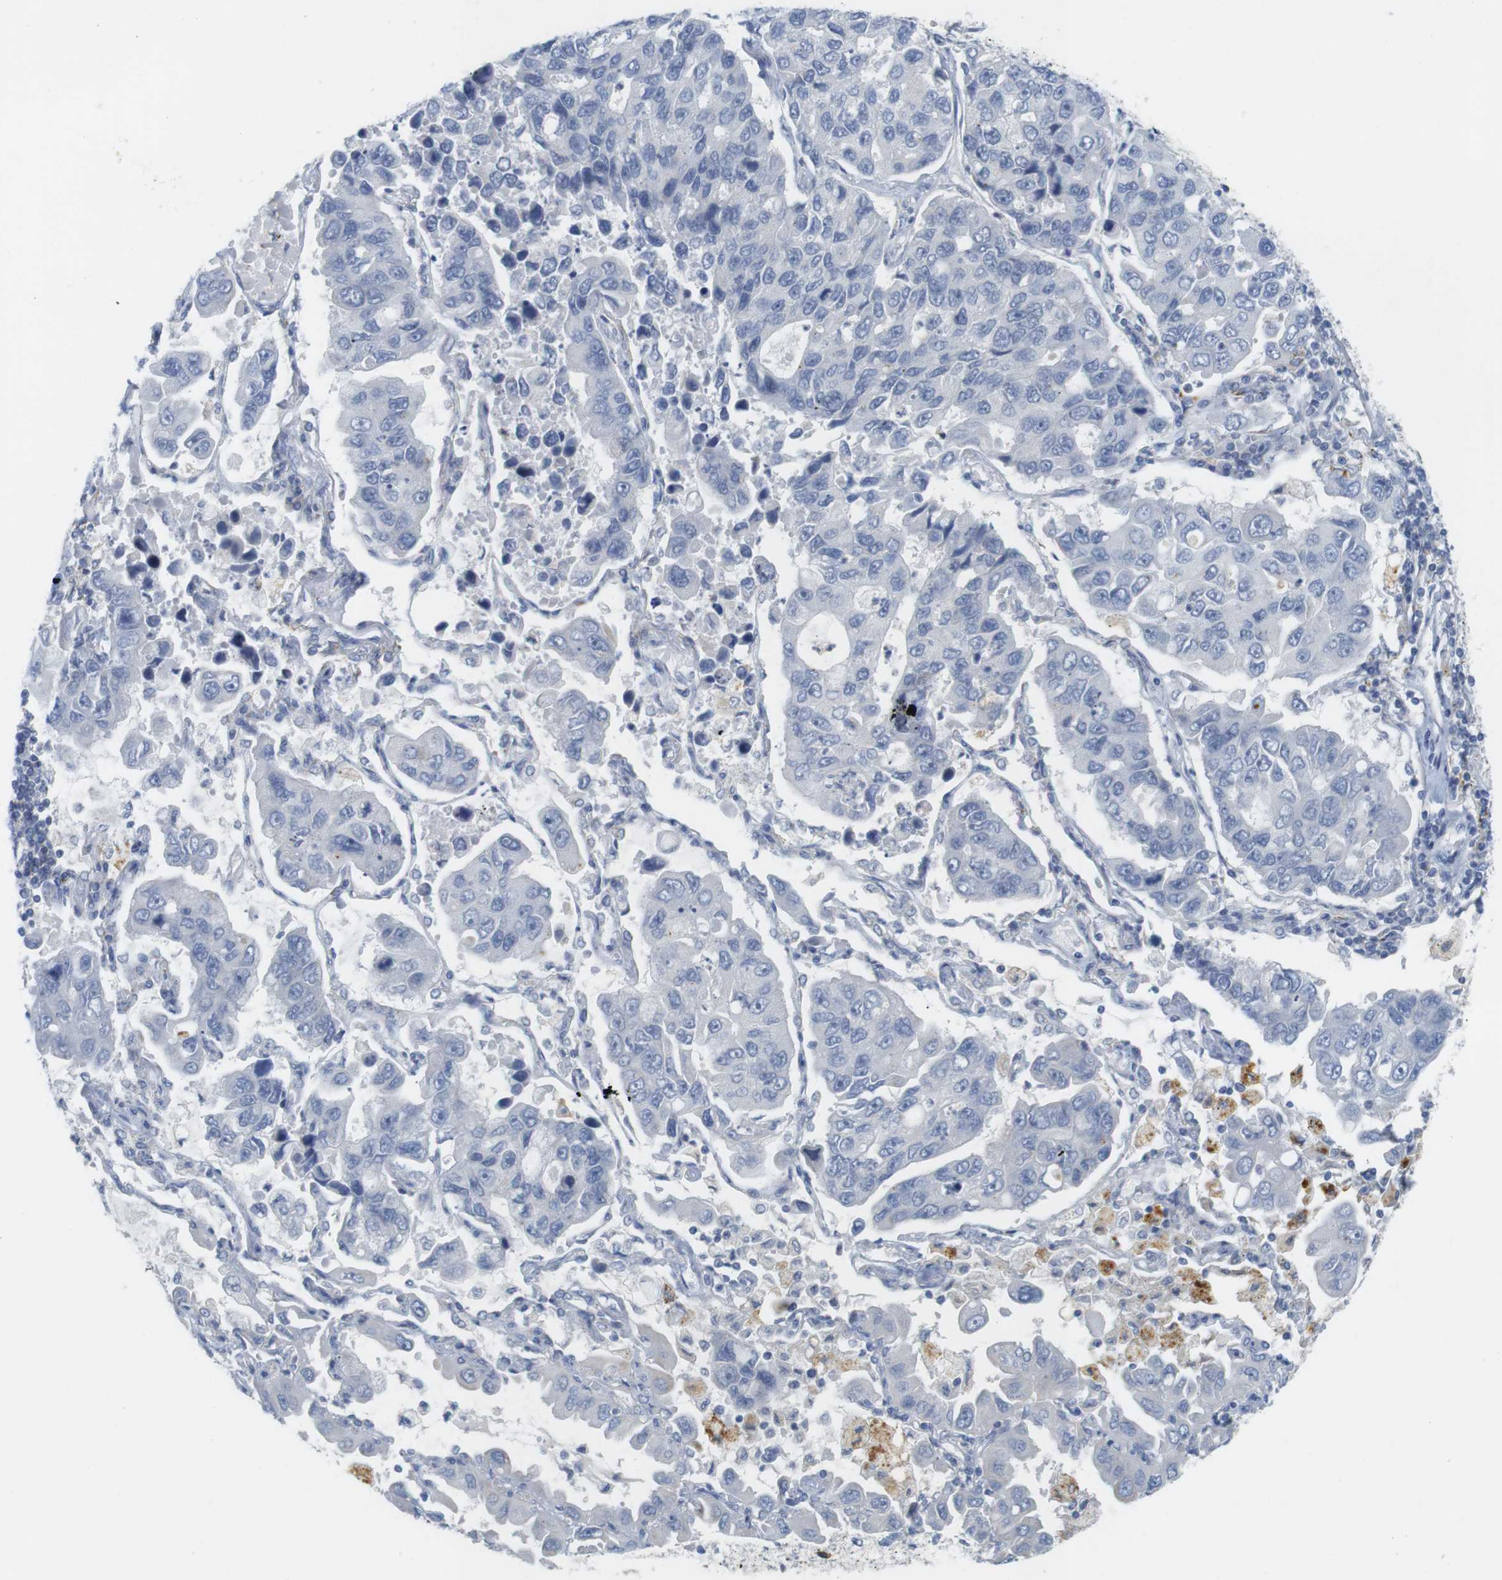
{"staining": {"intensity": "negative", "quantity": "none", "location": "none"}, "tissue": "lung cancer", "cell_type": "Tumor cells", "image_type": "cancer", "snomed": [{"axis": "morphology", "description": "Adenocarcinoma, NOS"}, {"axis": "topography", "description": "Lung"}], "caption": "There is no significant positivity in tumor cells of lung adenocarcinoma.", "gene": "YIPF1", "patient": {"sex": "male", "age": 64}}